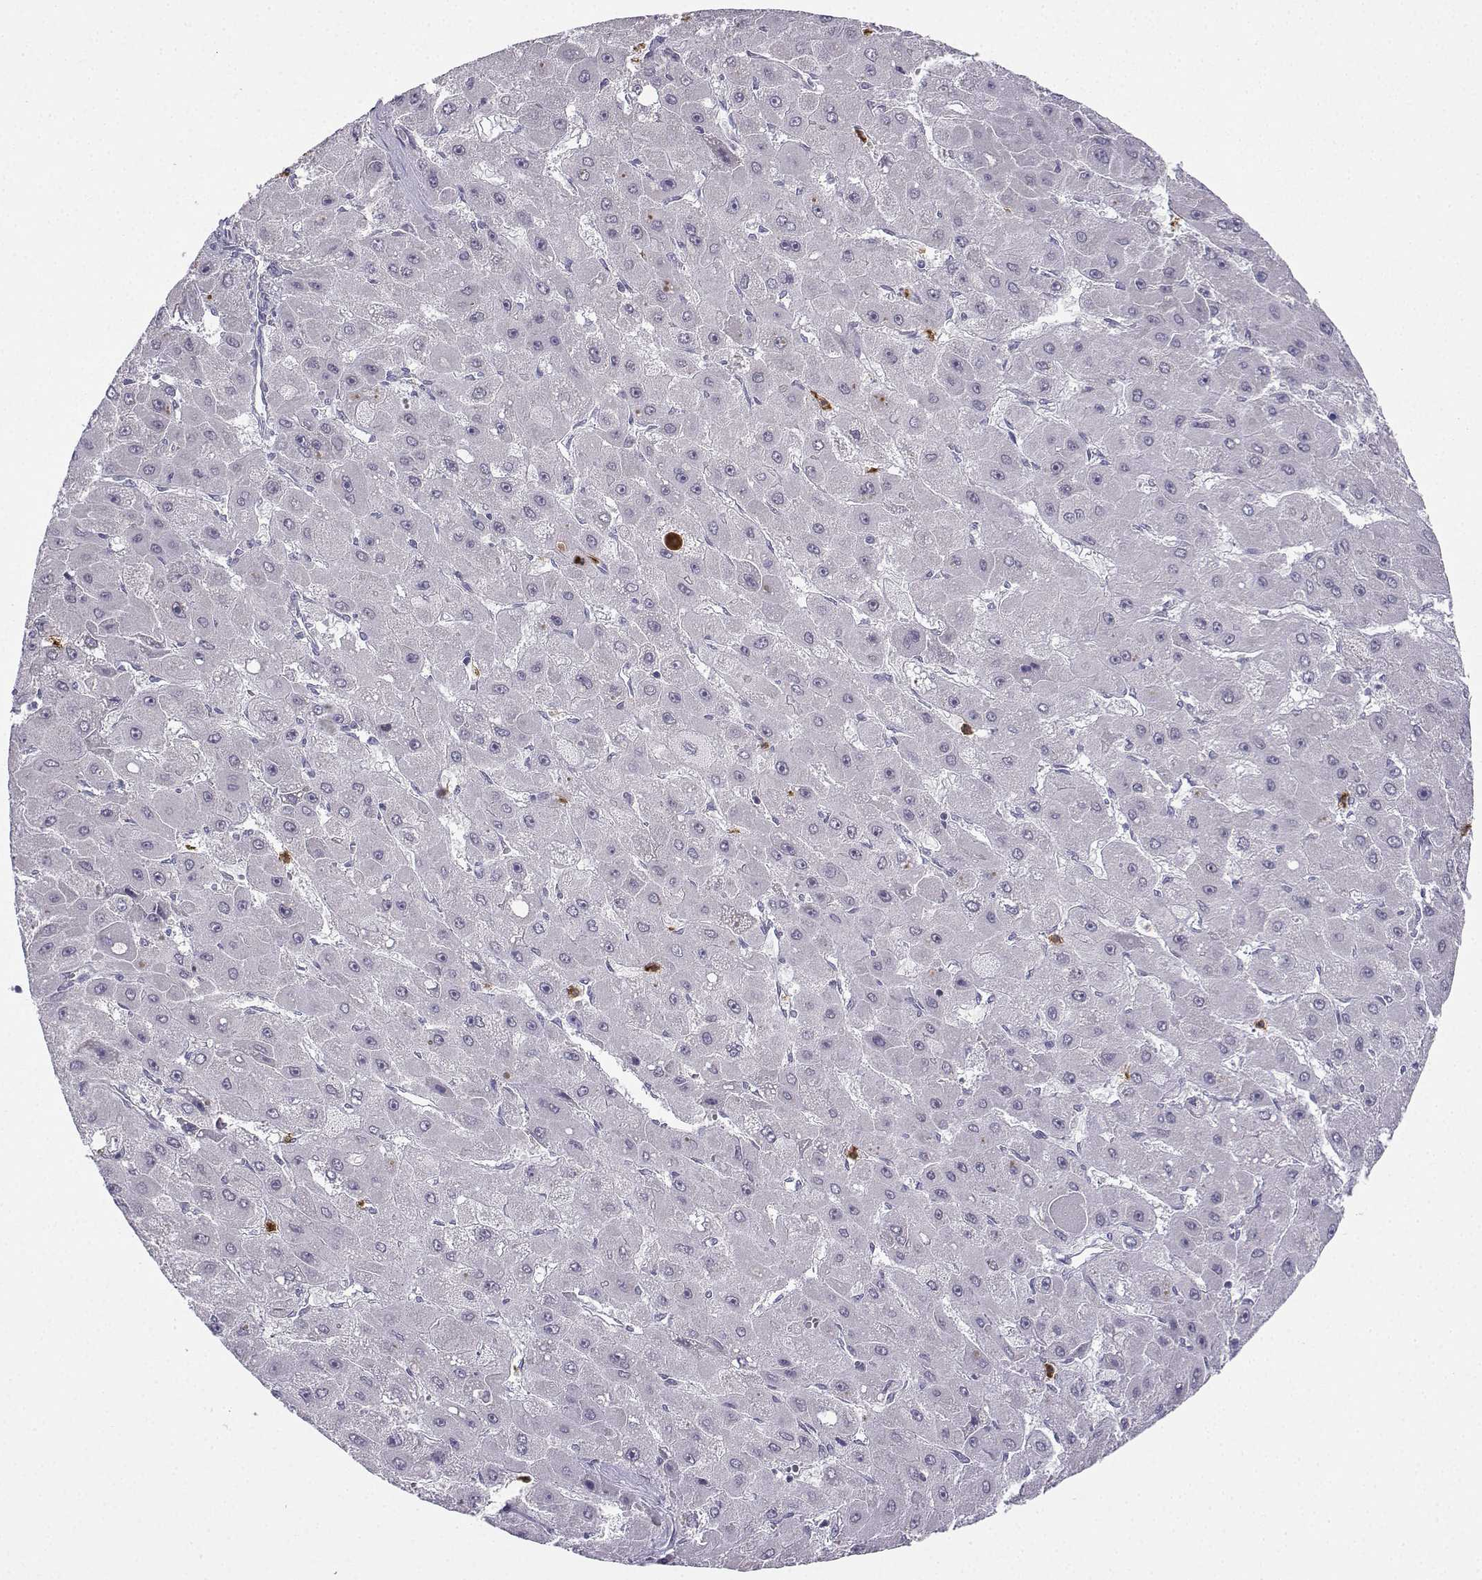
{"staining": {"intensity": "negative", "quantity": "none", "location": "none"}, "tissue": "liver cancer", "cell_type": "Tumor cells", "image_type": "cancer", "snomed": [{"axis": "morphology", "description": "Carcinoma, Hepatocellular, NOS"}, {"axis": "topography", "description": "Liver"}], "caption": "IHC image of neoplastic tissue: human liver cancer (hepatocellular carcinoma) stained with DAB (3,3'-diaminobenzidine) demonstrates no significant protein expression in tumor cells.", "gene": "CALY", "patient": {"sex": "female", "age": 25}}